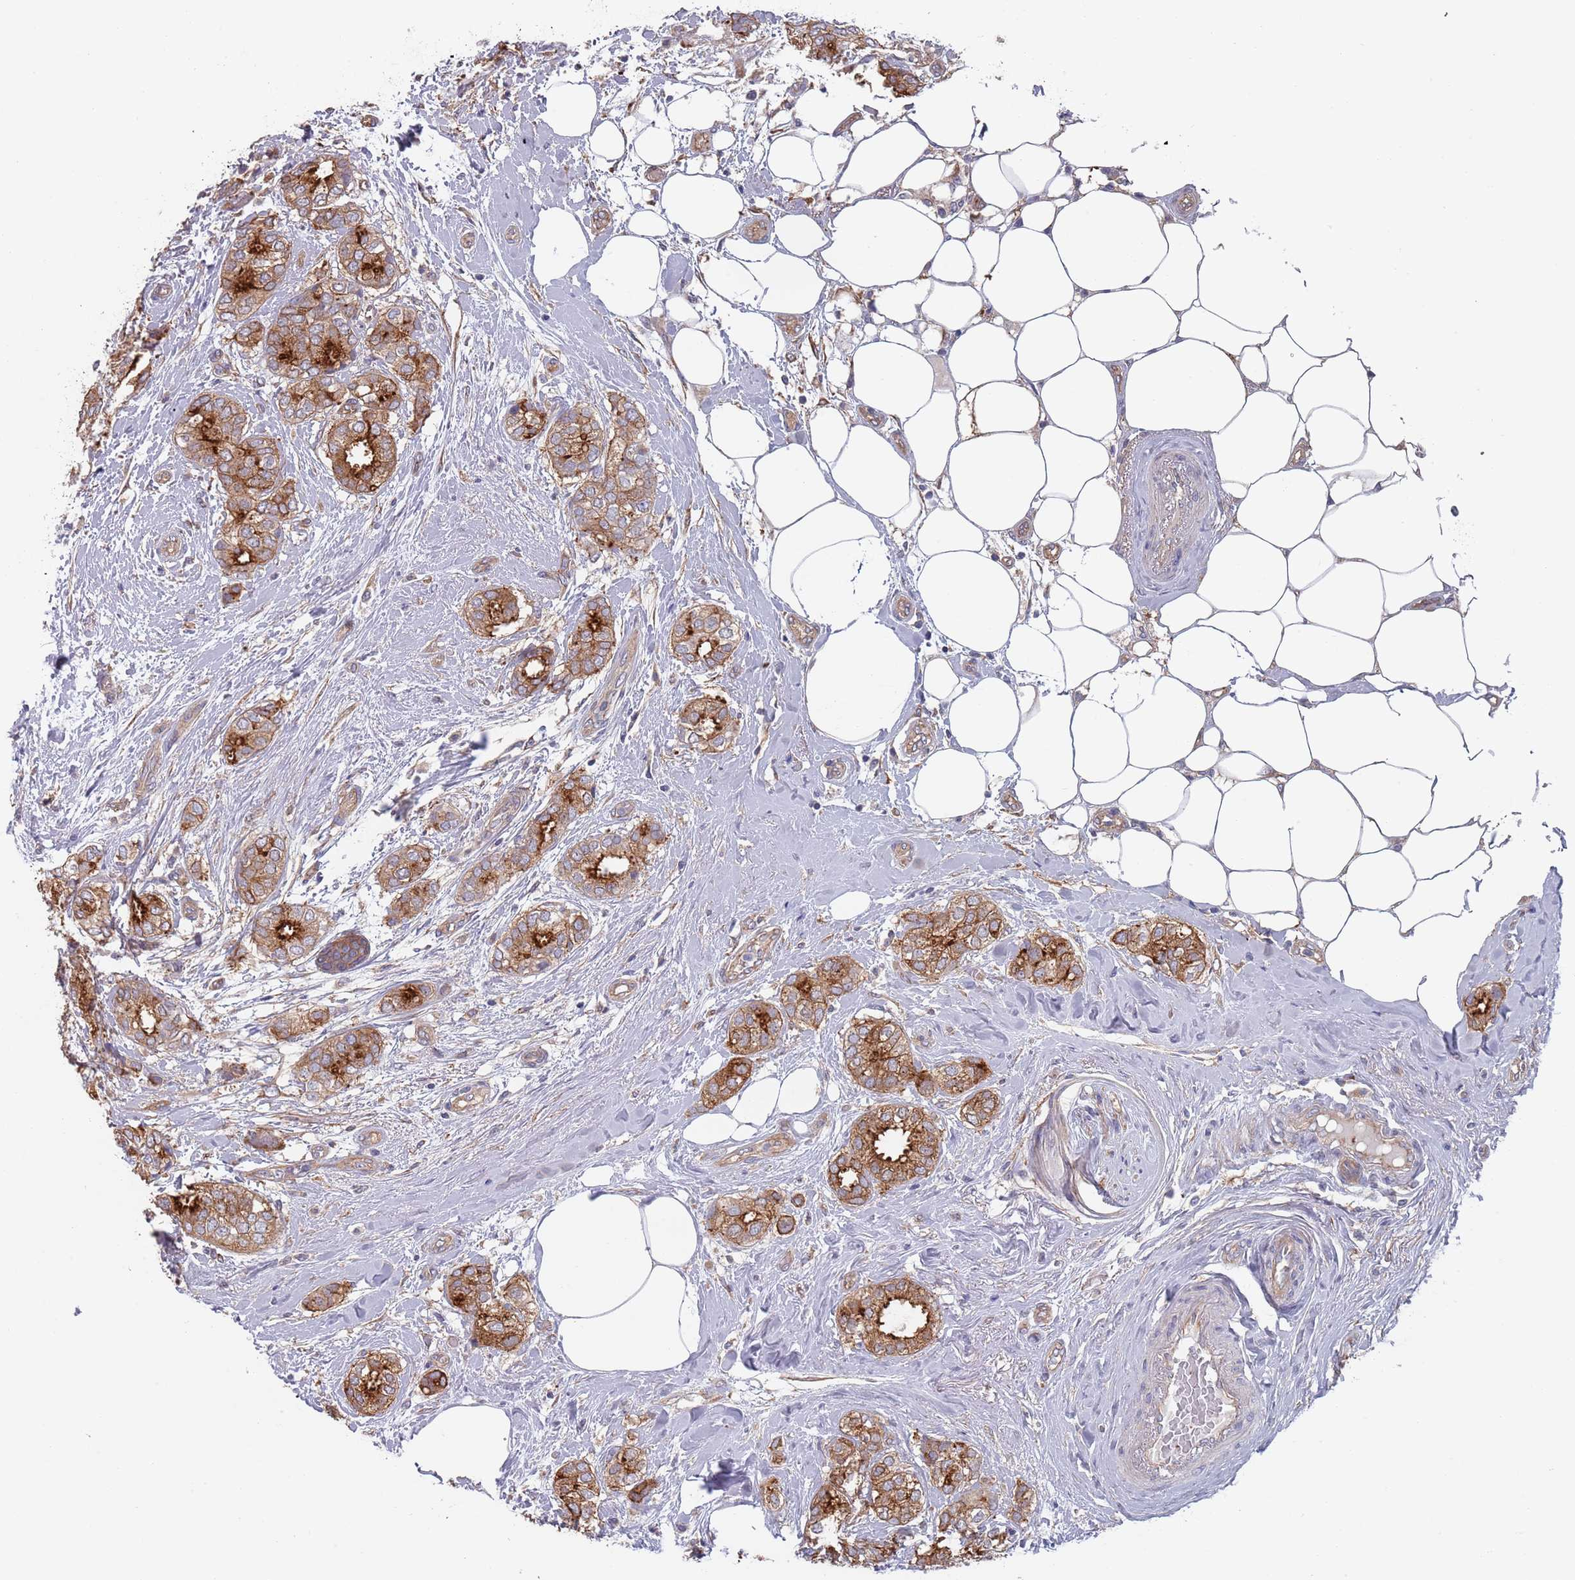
{"staining": {"intensity": "strong", "quantity": "25%-75%", "location": "cytoplasmic/membranous"}, "tissue": "breast cancer", "cell_type": "Tumor cells", "image_type": "cancer", "snomed": [{"axis": "morphology", "description": "Duct carcinoma"}, {"axis": "topography", "description": "Breast"}], "caption": "Protein staining of breast cancer (infiltrating ductal carcinoma) tissue exhibits strong cytoplasmic/membranous expression in about 25%-75% of tumor cells.", "gene": "APPL2", "patient": {"sex": "female", "age": 73}}